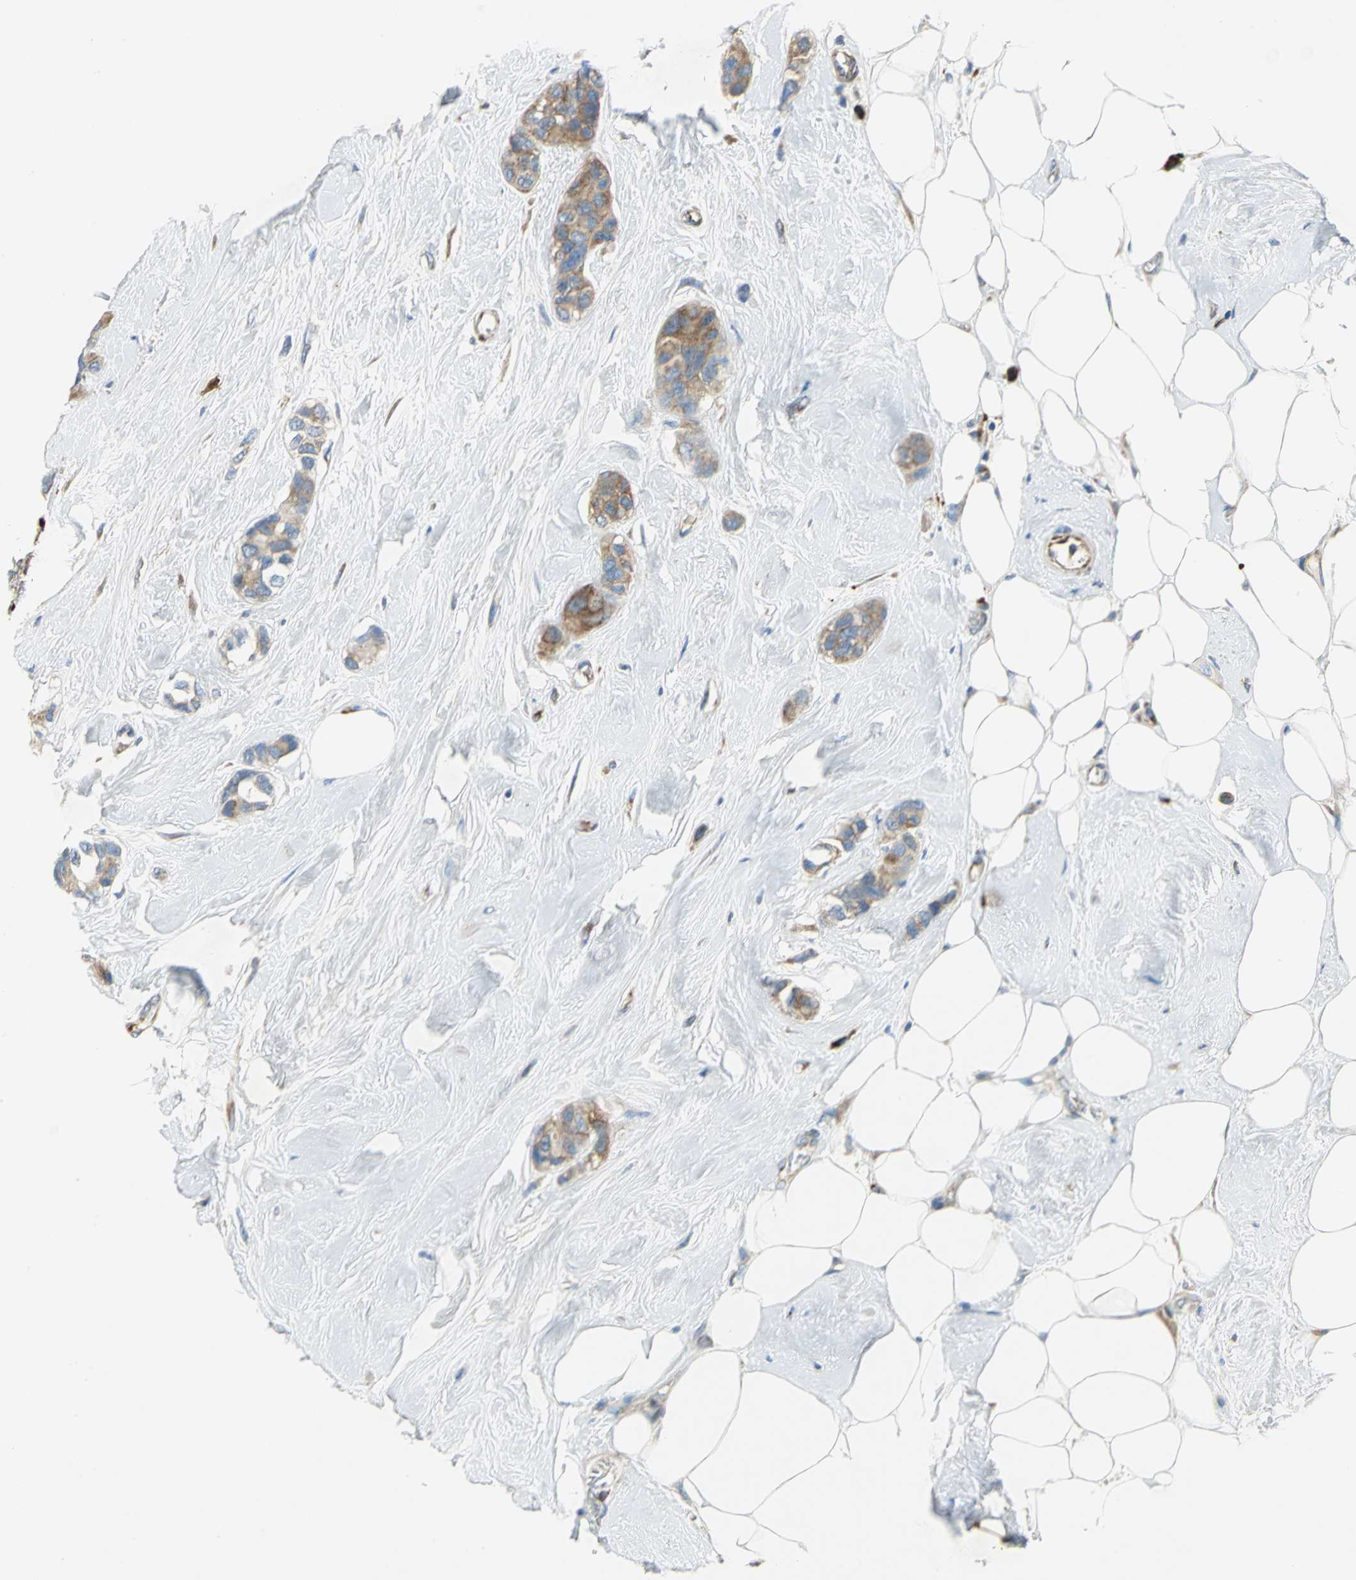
{"staining": {"intensity": "moderate", "quantity": ">75%", "location": "cytoplasmic/membranous"}, "tissue": "breast cancer", "cell_type": "Tumor cells", "image_type": "cancer", "snomed": [{"axis": "morphology", "description": "Duct carcinoma"}, {"axis": "topography", "description": "Breast"}], "caption": "Breast invasive ductal carcinoma stained for a protein exhibits moderate cytoplasmic/membranous positivity in tumor cells.", "gene": "TULP4", "patient": {"sex": "female", "age": 51}}